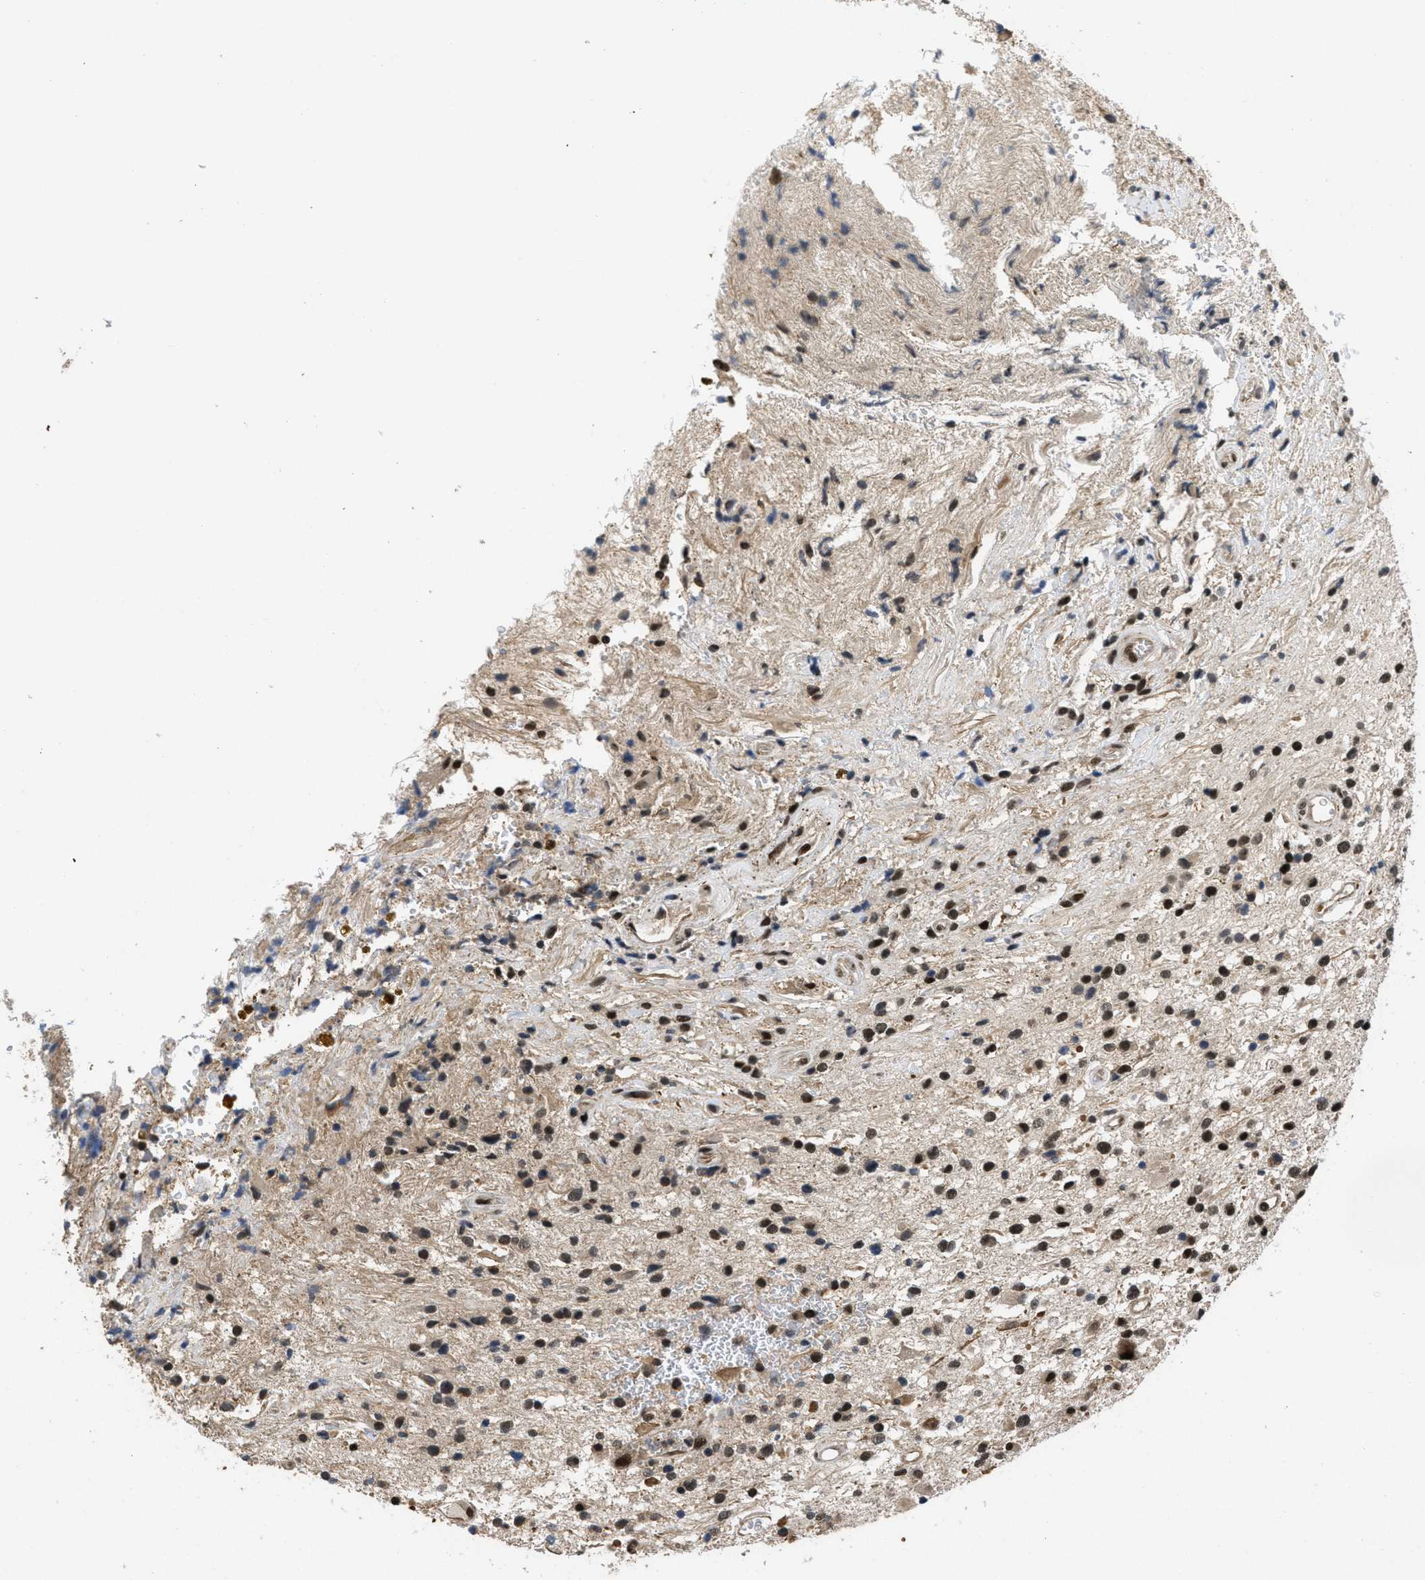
{"staining": {"intensity": "strong", "quantity": ">75%", "location": "nuclear"}, "tissue": "glioma", "cell_type": "Tumor cells", "image_type": "cancer", "snomed": [{"axis": "morphology", "description": "Glioma, malignant, High grade"}, {"axis": "topography", "description": "Brain"}], "caption": "Protein staining reveals strong nuclear expression in about >75% of tumor cells in high-grade glioma (malignant).", "gene": "CUL4B", "patient": {"sex": "male", "age": 33}}